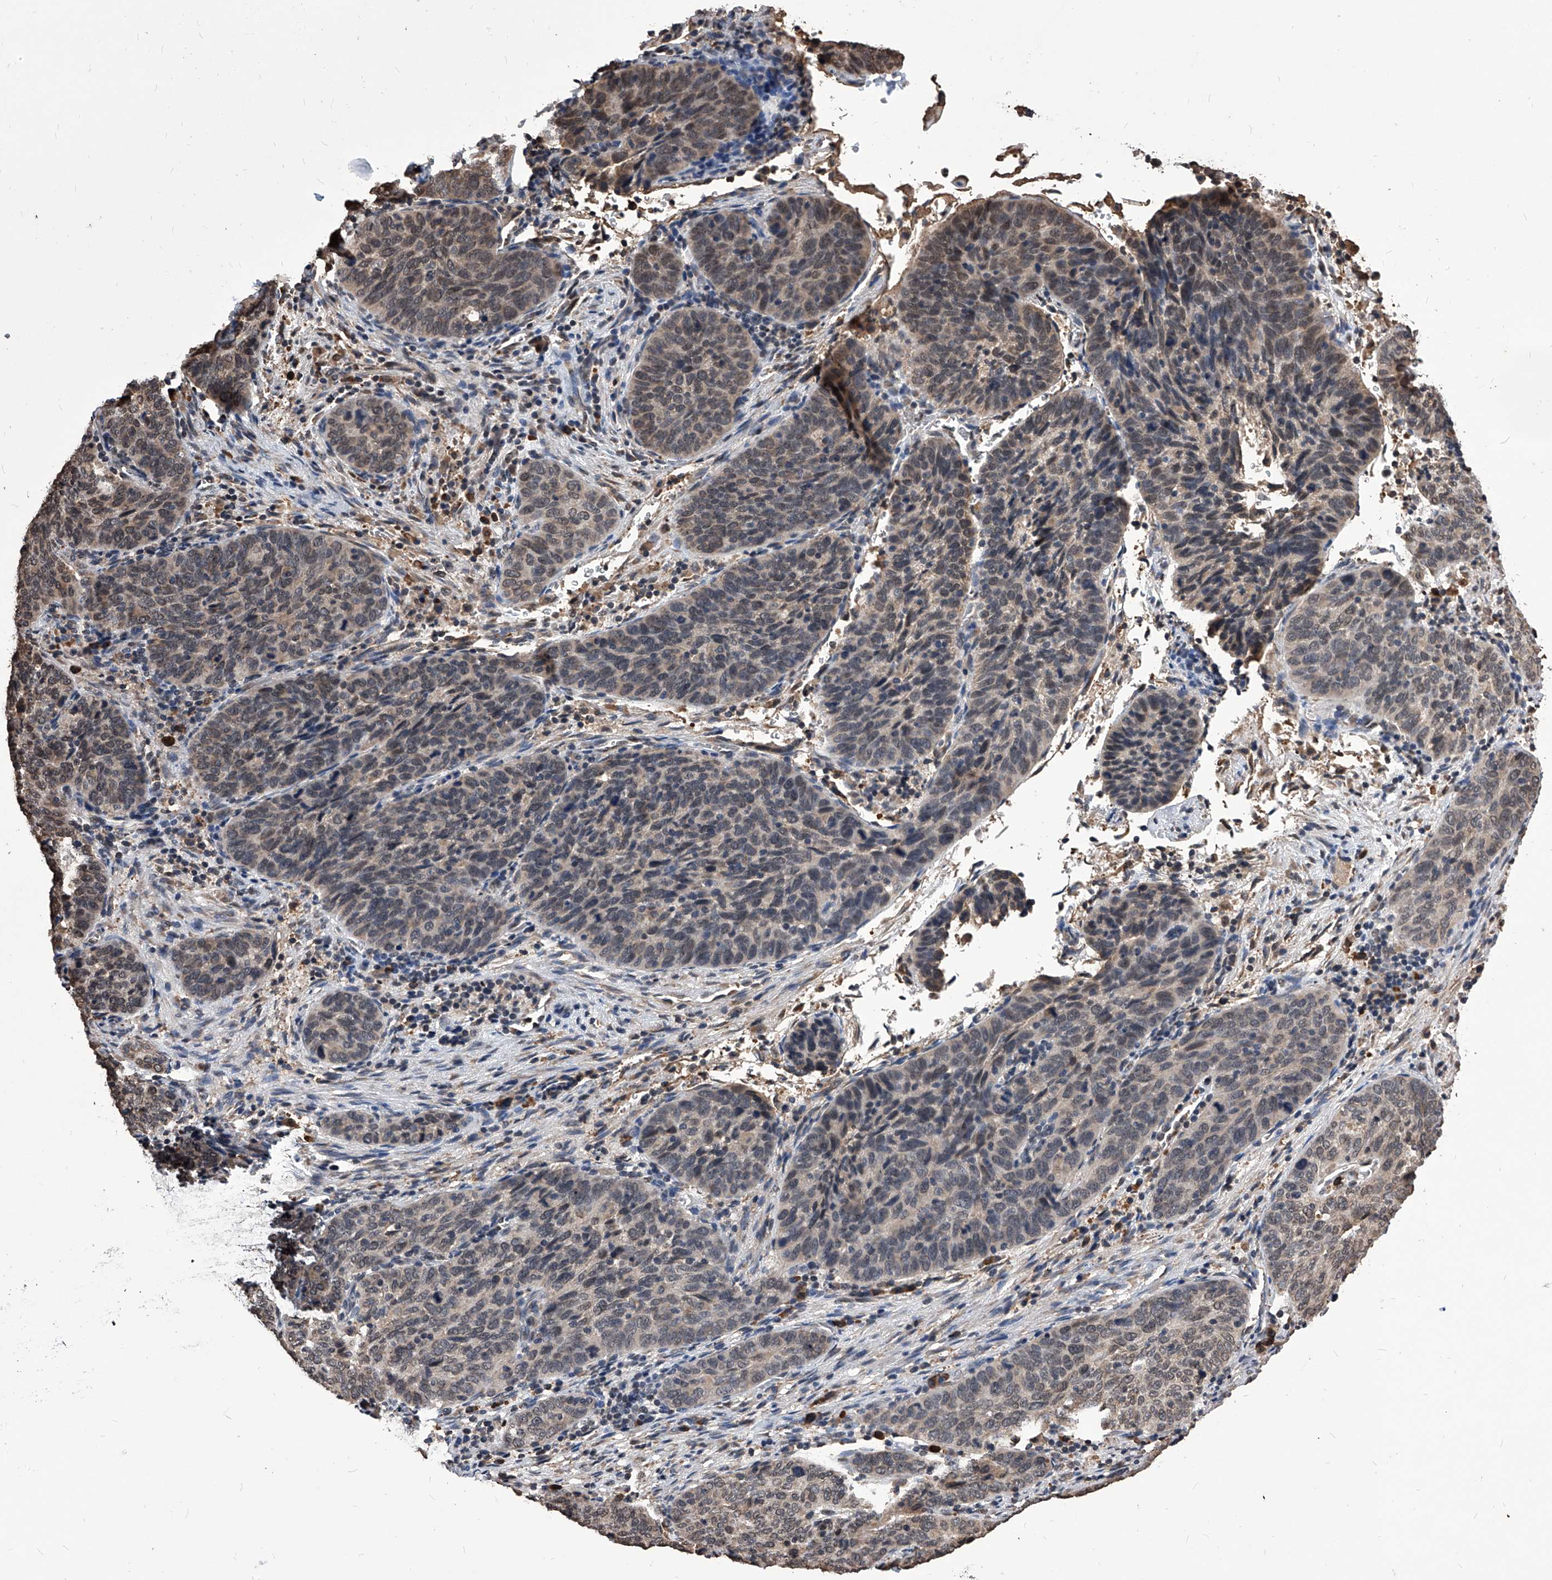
{"staining": {"intensity": "weak", "quantity": "<25%", "location": "cytoplasmic/membranous,nuclear"}, "tissue": "cervical cancer", "cell_type": "Tumor cells", "image_type": "cancer", "snomed": [{"axis": "morphology", "description": "Squamous cell carcinoma, NOS"}, {"axis": "topography", "description": "Cervix"}], "caption": "This is a histopathology image of immunohistochemistry staining of cervical squamous cell carcinoma, which shows no positivity in tumor cells.", "gene": "ID1", "patient": {"sex": "female", "age": 60}}